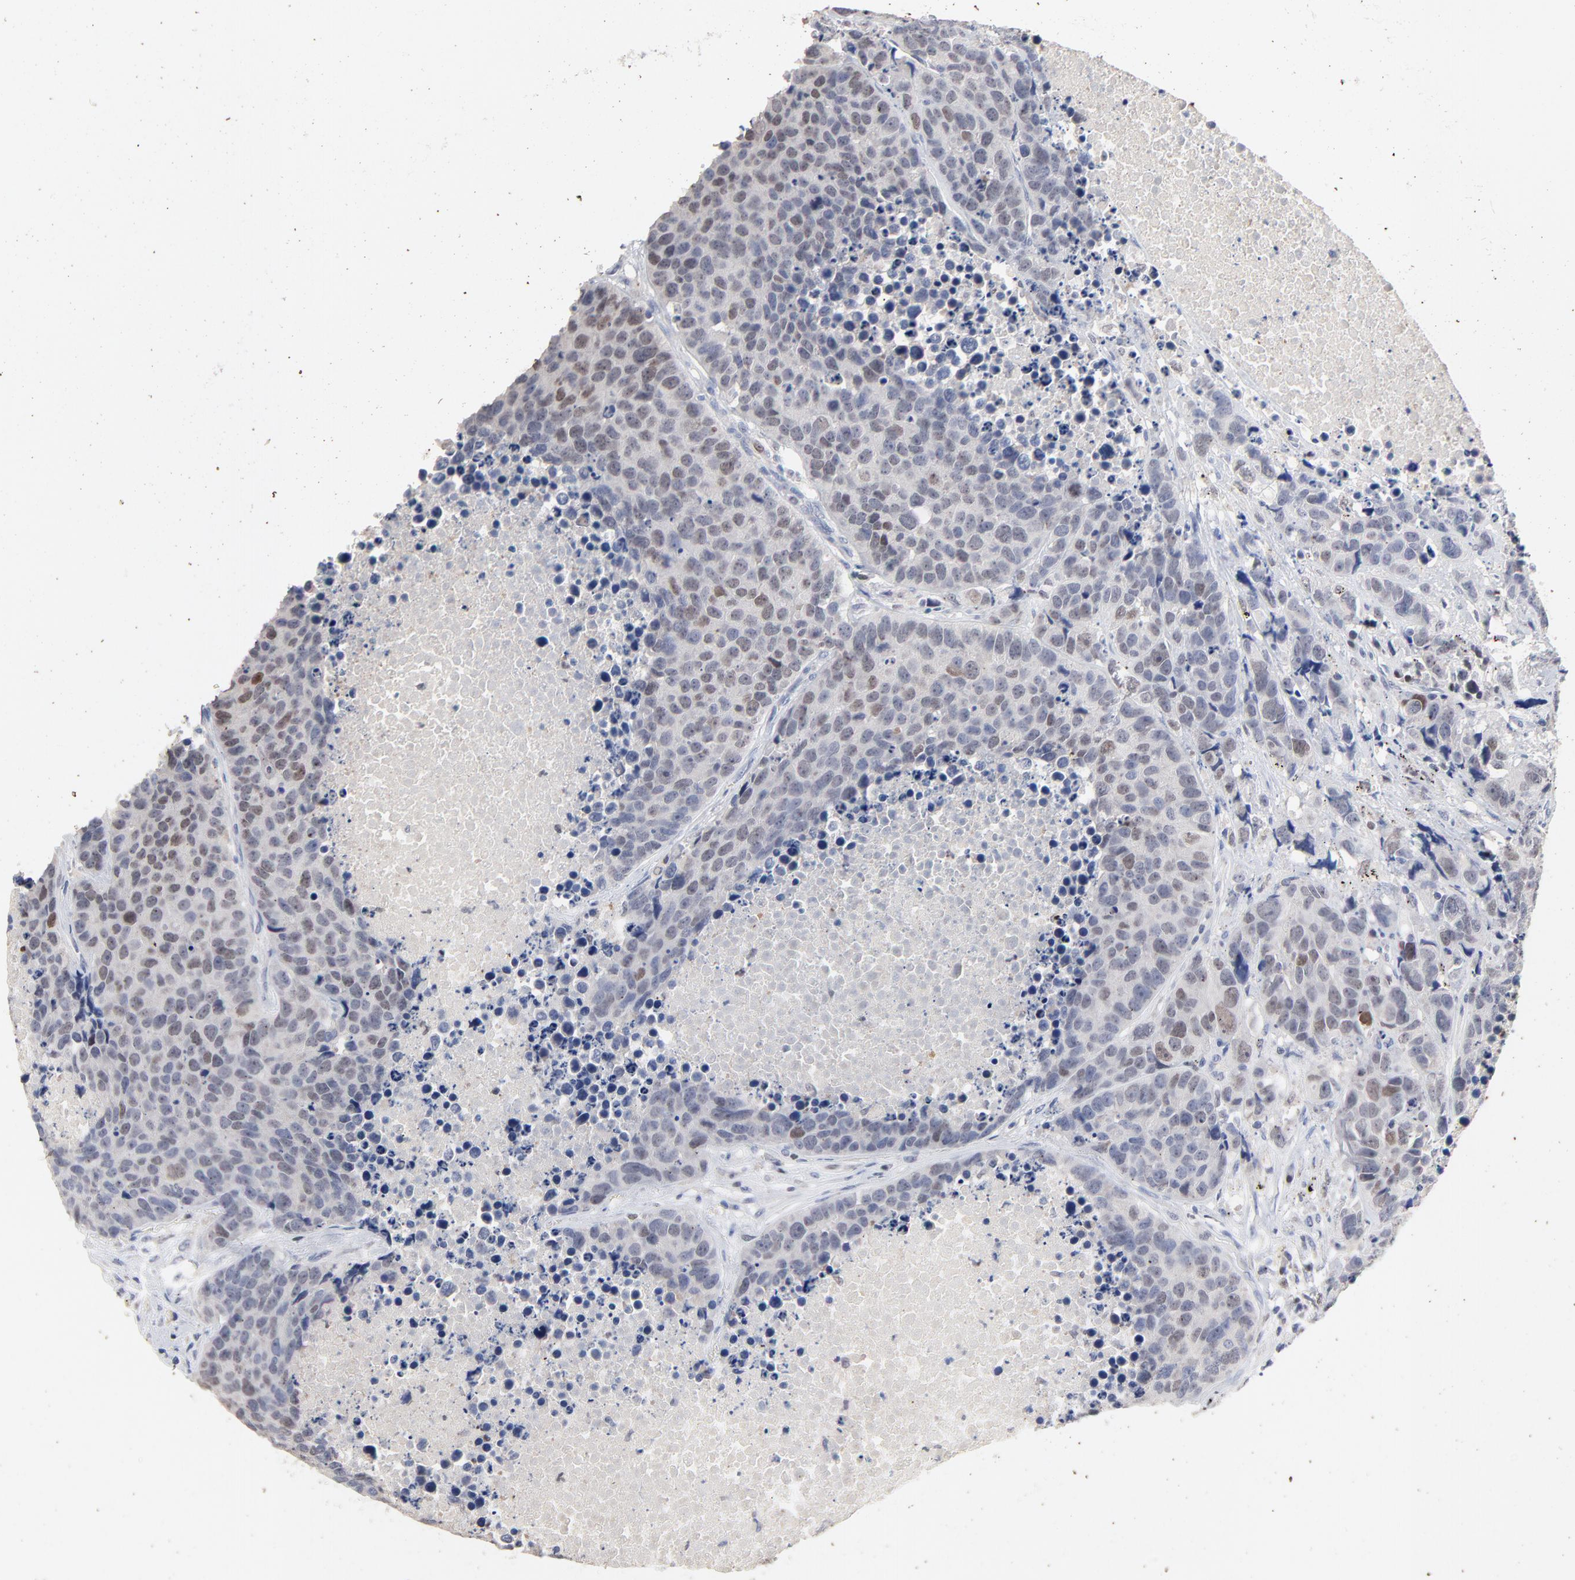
{"staining": {"intensity": "moderate", "quantity": "25%-75%", "location": "nuclear"}, "tissue": "carcinoid", "cell_type": "Tumor cells", "image_type": "cancer", "snomed": [{"axis": "morphology", "description": "Carcinoid, malignant, NOS"}, {"axis": "topography", "description": "Lung"}], "caption": "IHC micrograph of neoplastic tissue: human carcinoid stained using IHC exhibits medium levels of moderate protein expression localized specifically in the nuclear of tumor cells, appearing as a nuclear brown color.", "gene": "AADAC", "patient": {"sex": "male", "age": 60}}